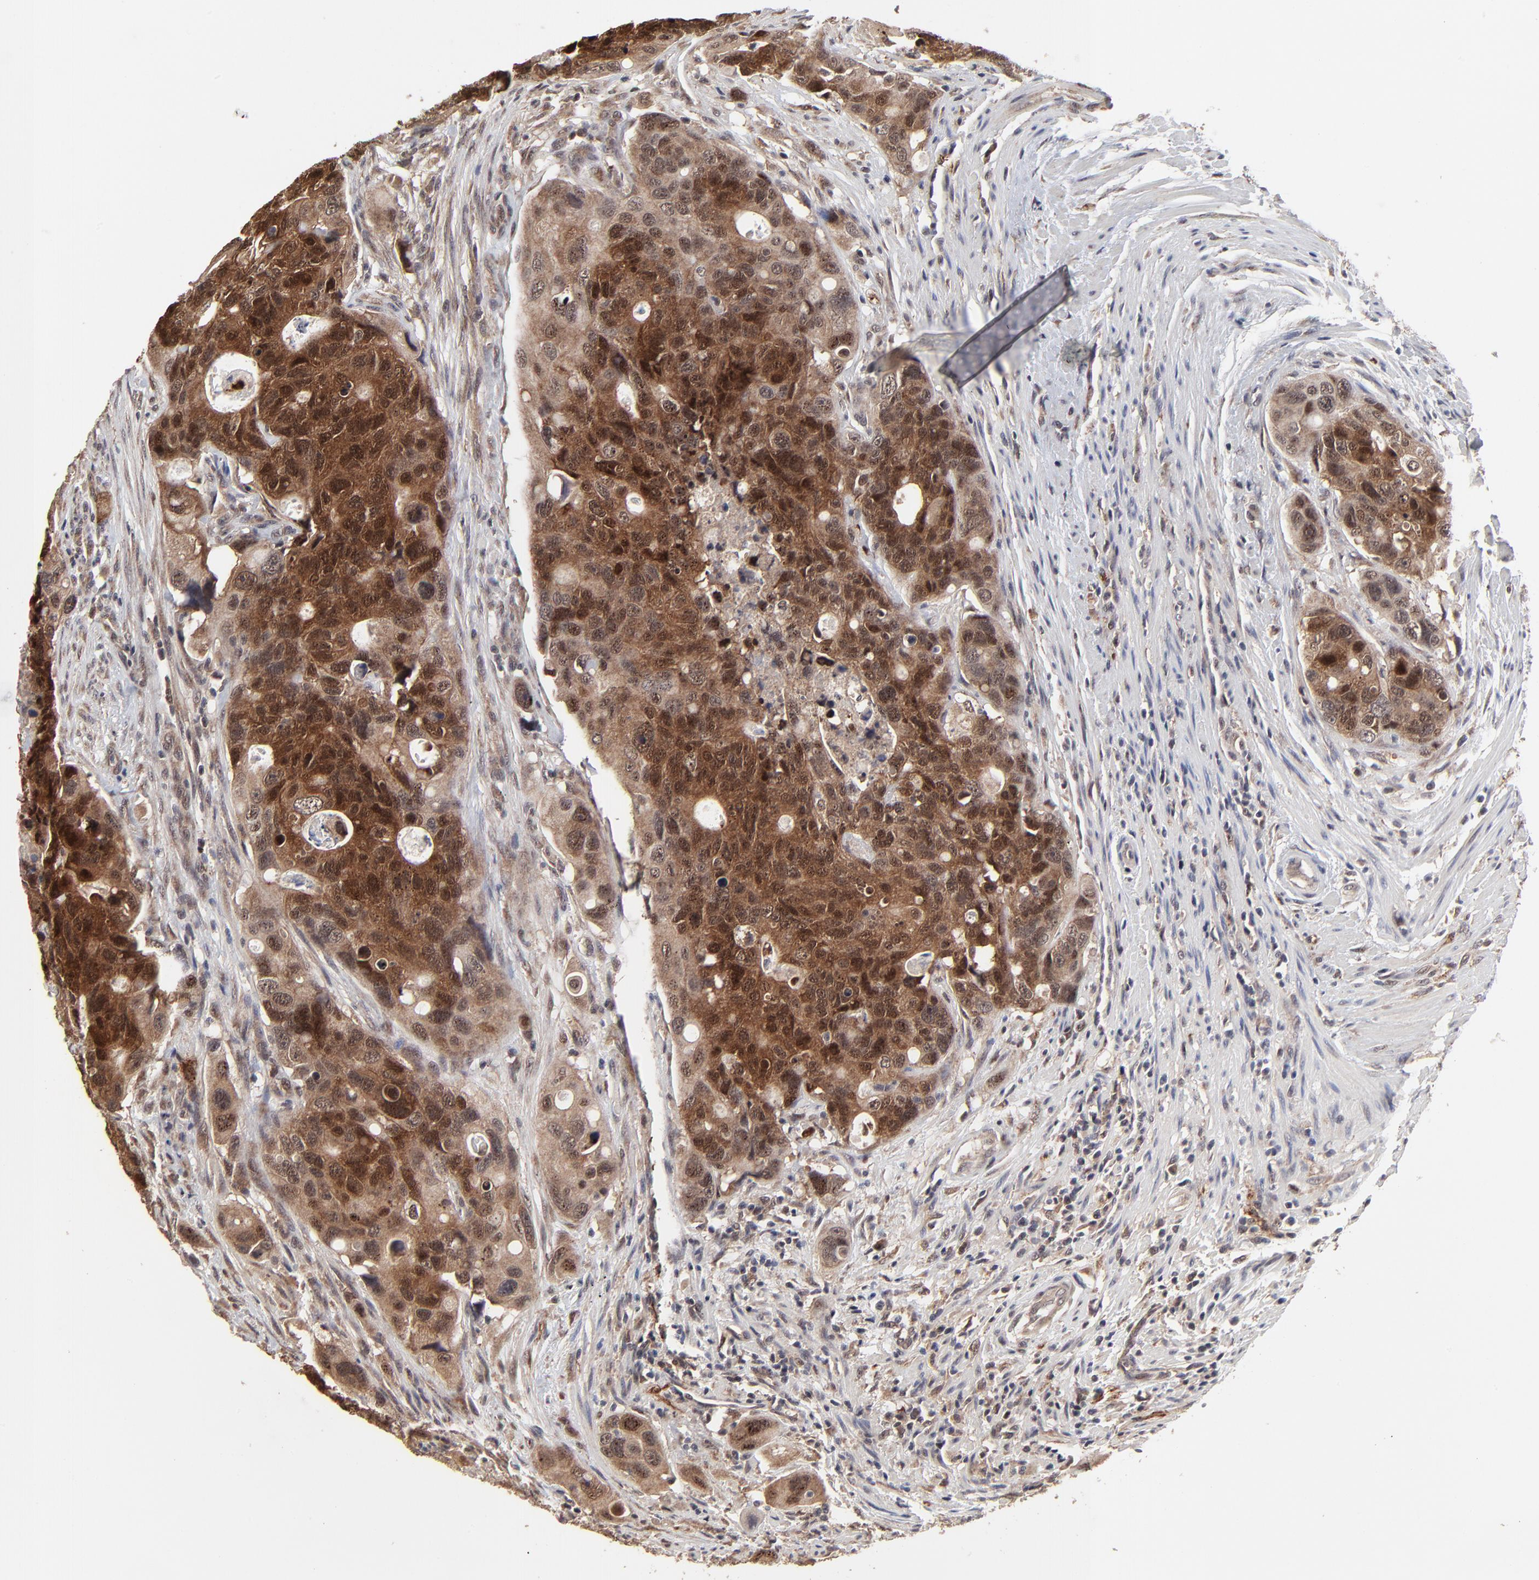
{"staining": {"intensity": "strong", "quantity": ">75%", "location": "cytoplasmic/membranous,nuclear"}, "tissue": "colorectal cancer", "cell_type": "Tumor cells", "image_type": "cancer", "snomed": [{"axis": "morphology", "description": "Adenocarcinoma, NOS"}, {"axis": "topography", "description": "Colon"}], "caption": "This micrograph reveals immunohistochemistry (IHC) staining of adenocarcinoma (colorectal), with high strong cytoplasmic/membranous and nuclear expression in about >75% of tumor cells.", "gene": "FRMD8", "patient": {"sex": "female", "age": 57}}